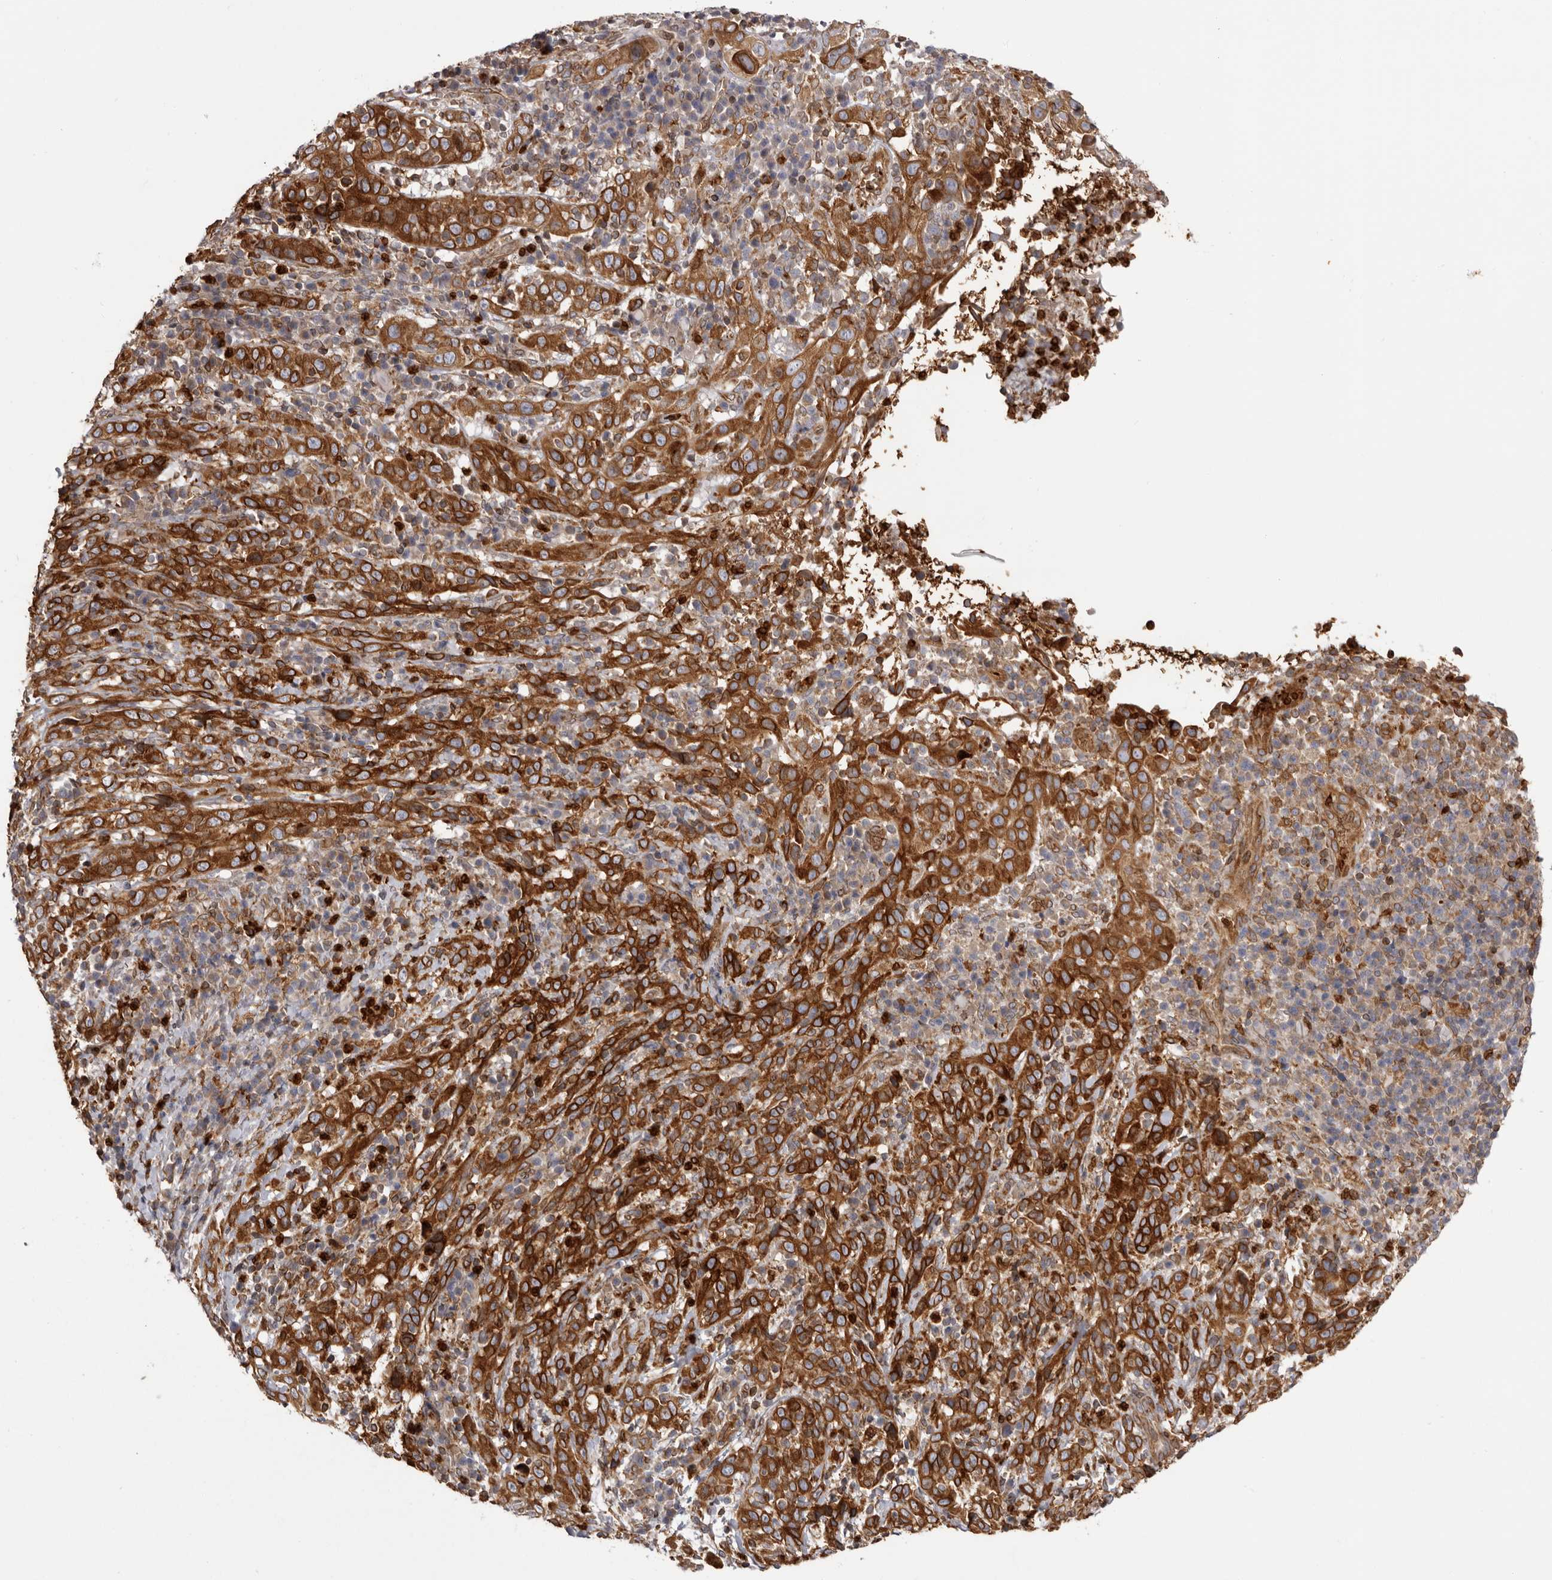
{"staining": {"intensity": "strong", "quantity": ">75%", "location": "cytoplasmic/membranous"}, "tissue": "cervical cancer", "cell_type": "Tumor cells", "image_type": "cancer", "snomed": [{"axis": "morphology", "description": "Squamous cell carcinoma, NOS"}, {"axis": "topography", "description": "Cervix"}], "caption": "Cervical squamous cell carcinoma tissue shows strong cytoplasmic/membranous expression in approximately >75% of tumor cells", "gene": "C4orf3", "patient": {"sex": "female", "age": 46}}